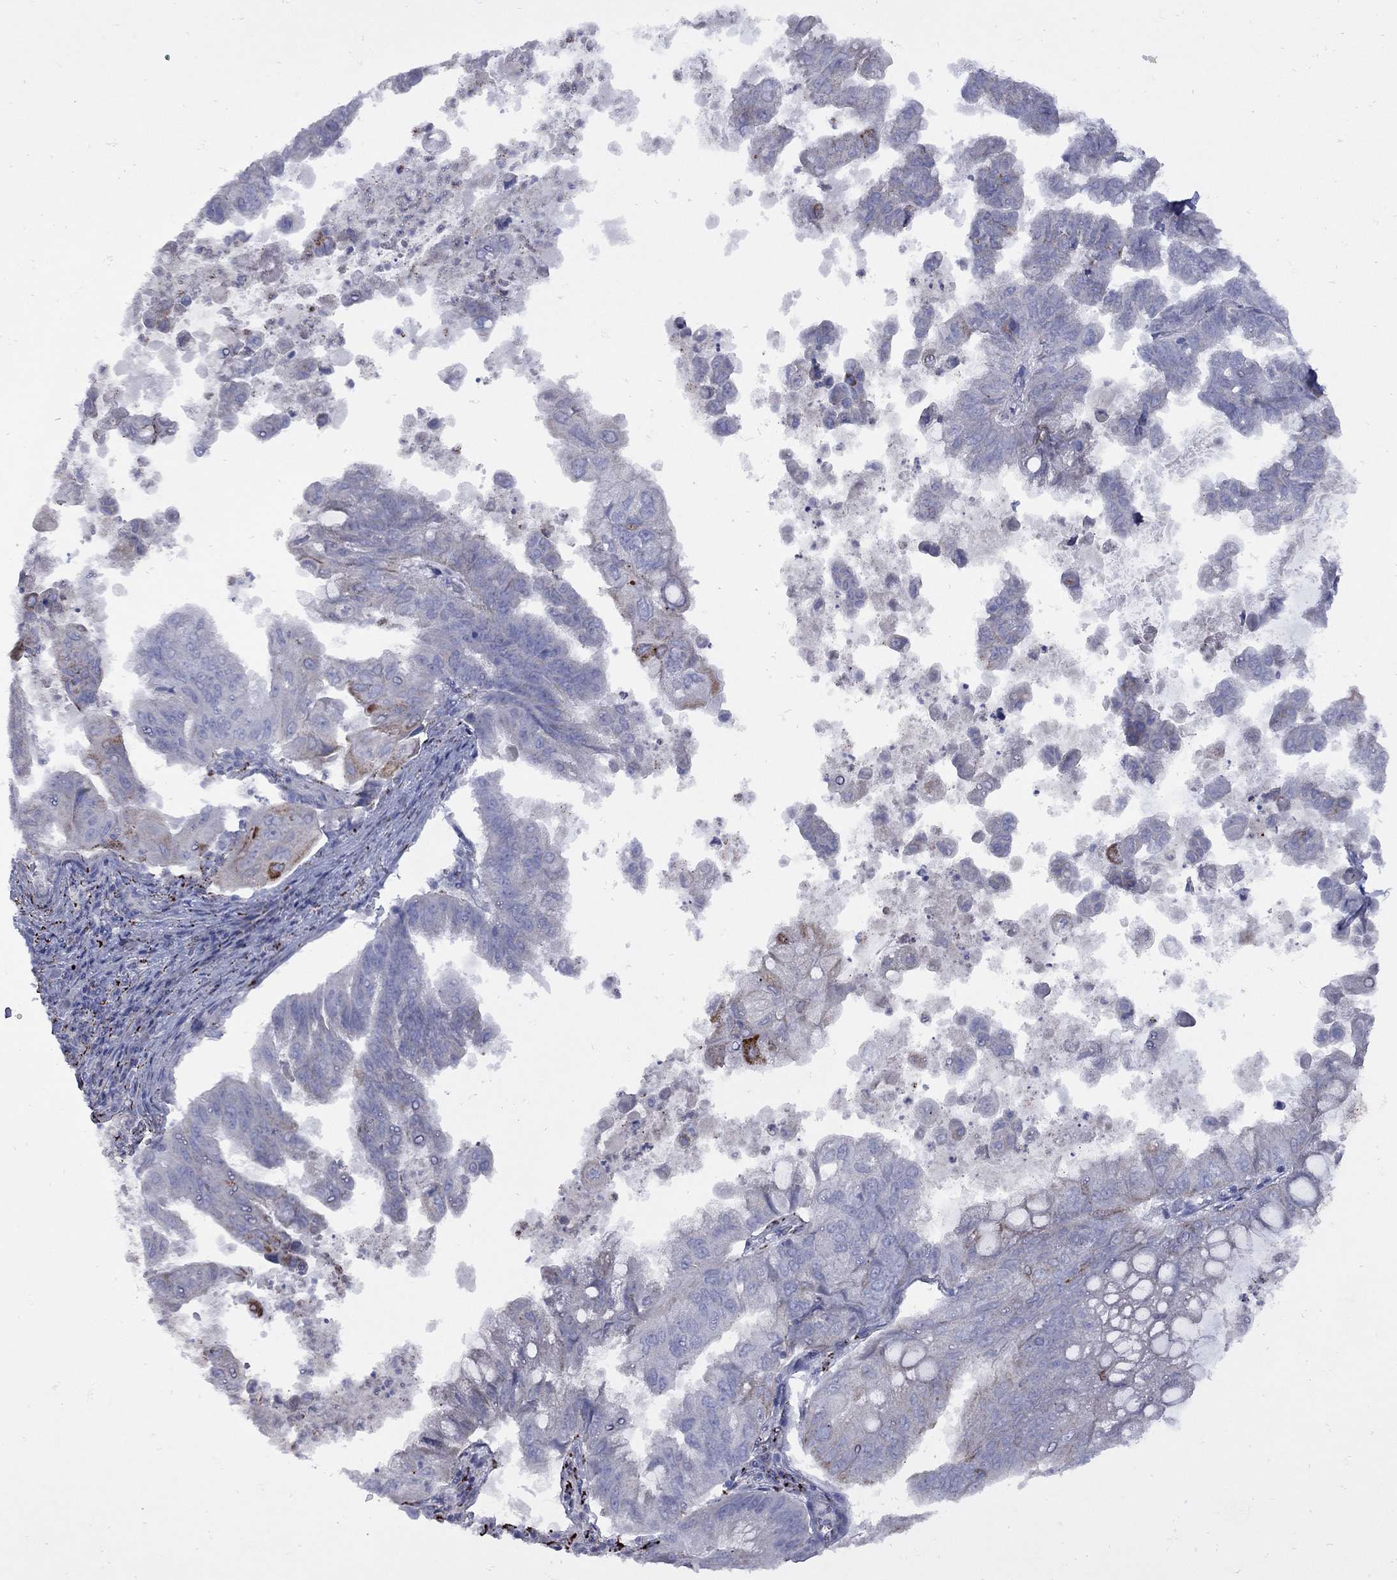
{"staining": {"intensity": "moderate", "quantity": "<25%", "location": "cytoplasmic/membranous"}, "tissue": "stomach cancer", "cell_type": "Tumor cells", "image_type": "cancer", "snomed": [{"axis": "morphology", "description": "Adenocarcinoma, NOS"}, {"axis": "topography", "description": "Stomach, upper"}], "caption": "DAB immunohistochemical staining of human adenocarcinoma (stomach) reveals moderate cytoplasmic/membranous protein staining in about <25% of tumor cells.", "gene": "SESTD1", "patient": {"sex": "male", "age": 80}}